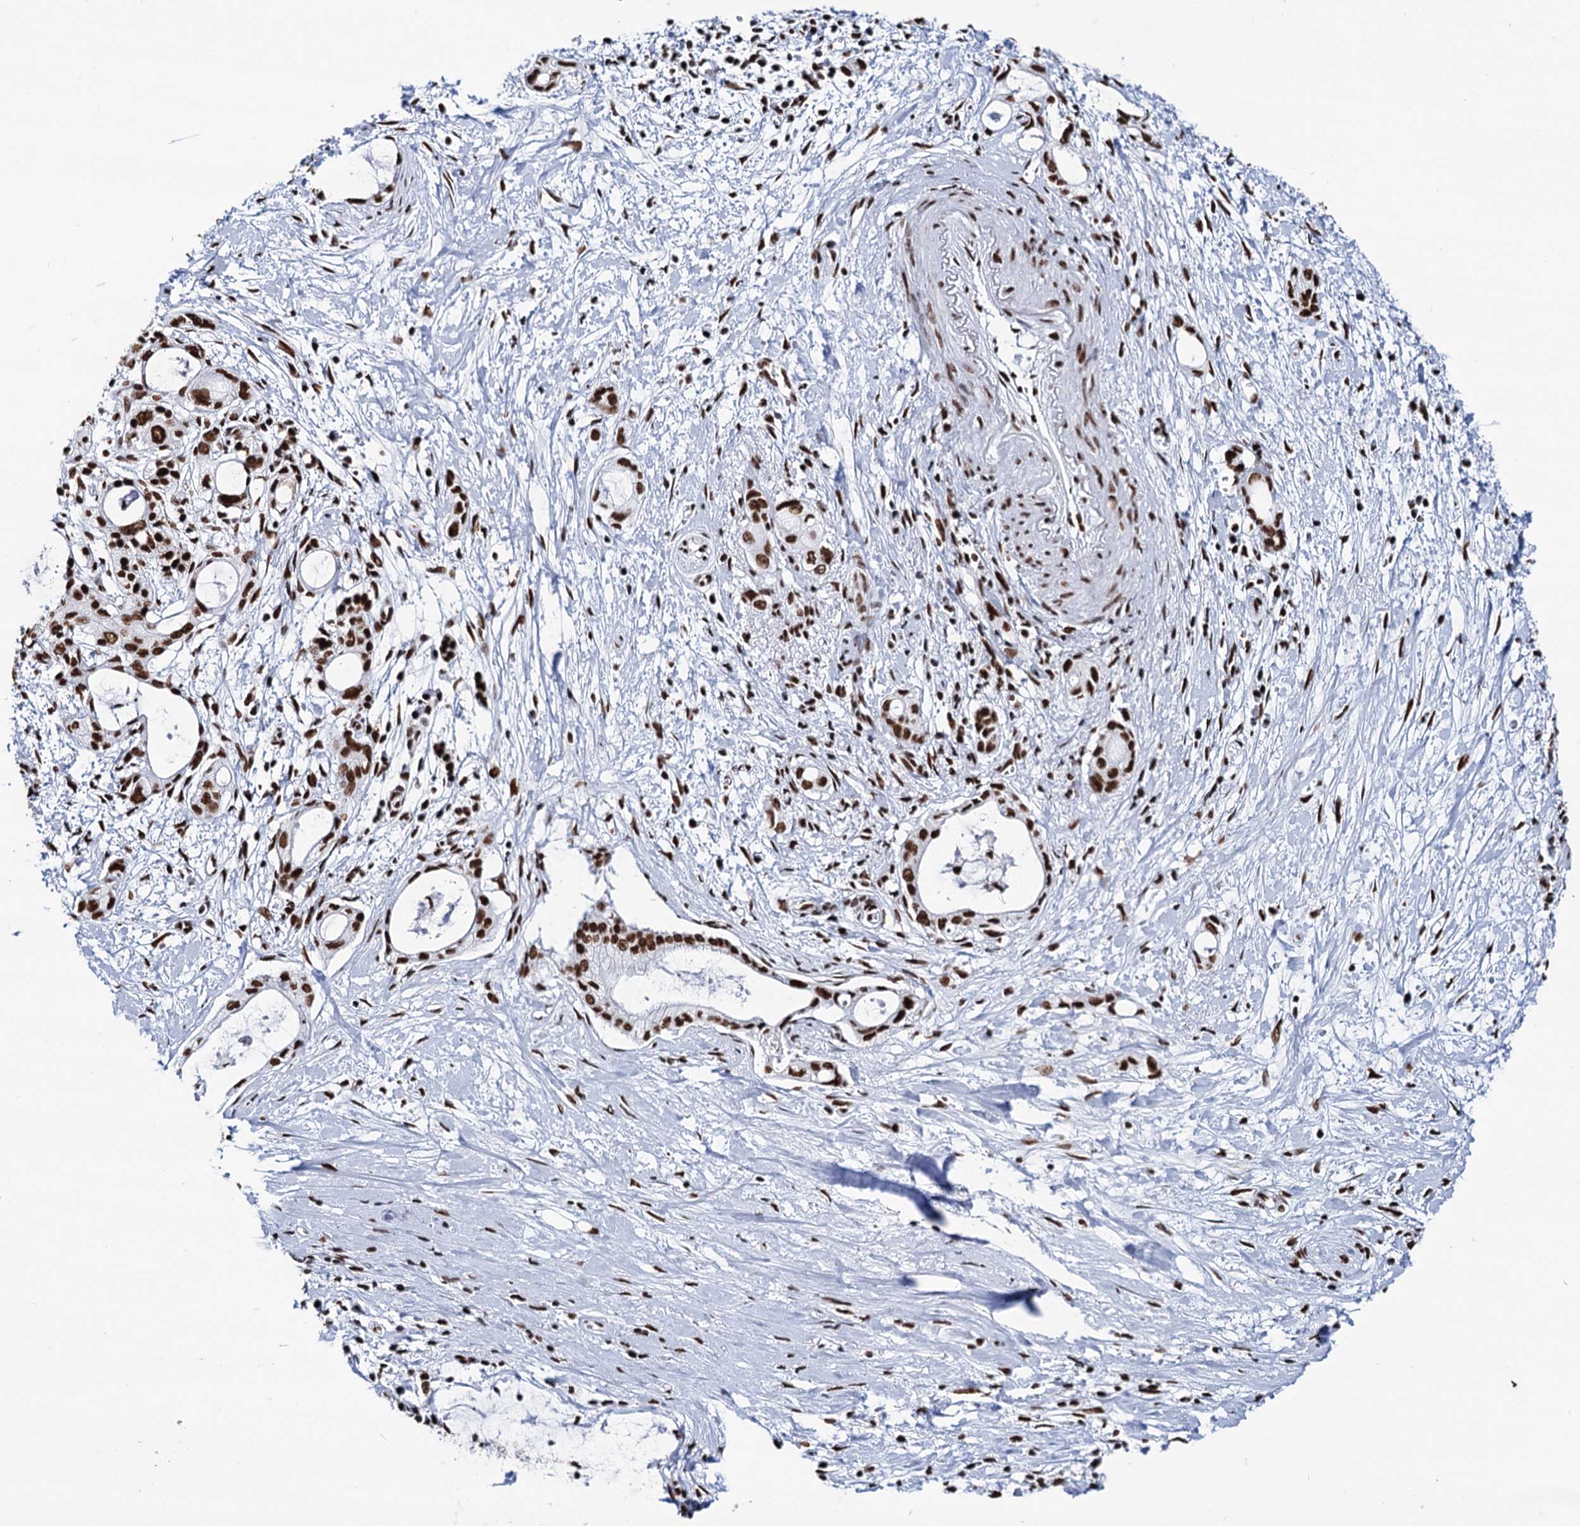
{"staining": {"intensity": "strong", "quantity": ">75%", "location": "nuclear"}, "tissue": "pancreatic cancer", "cell_type": "Tumor cells", "image_type": "cancer", "snomed": [{"axis": "morphology", "description": "Adenocarcinoma, NOS"}, {"axis": "topography", "description": "Pancreas"}], "caption": "Human pancreatic cancer (adenocarcinoma) stained with a protein marker exhibits strong staining in tumor cells.", "gene": "MATR3", "patient": {"sex": "male", "age": 72}}